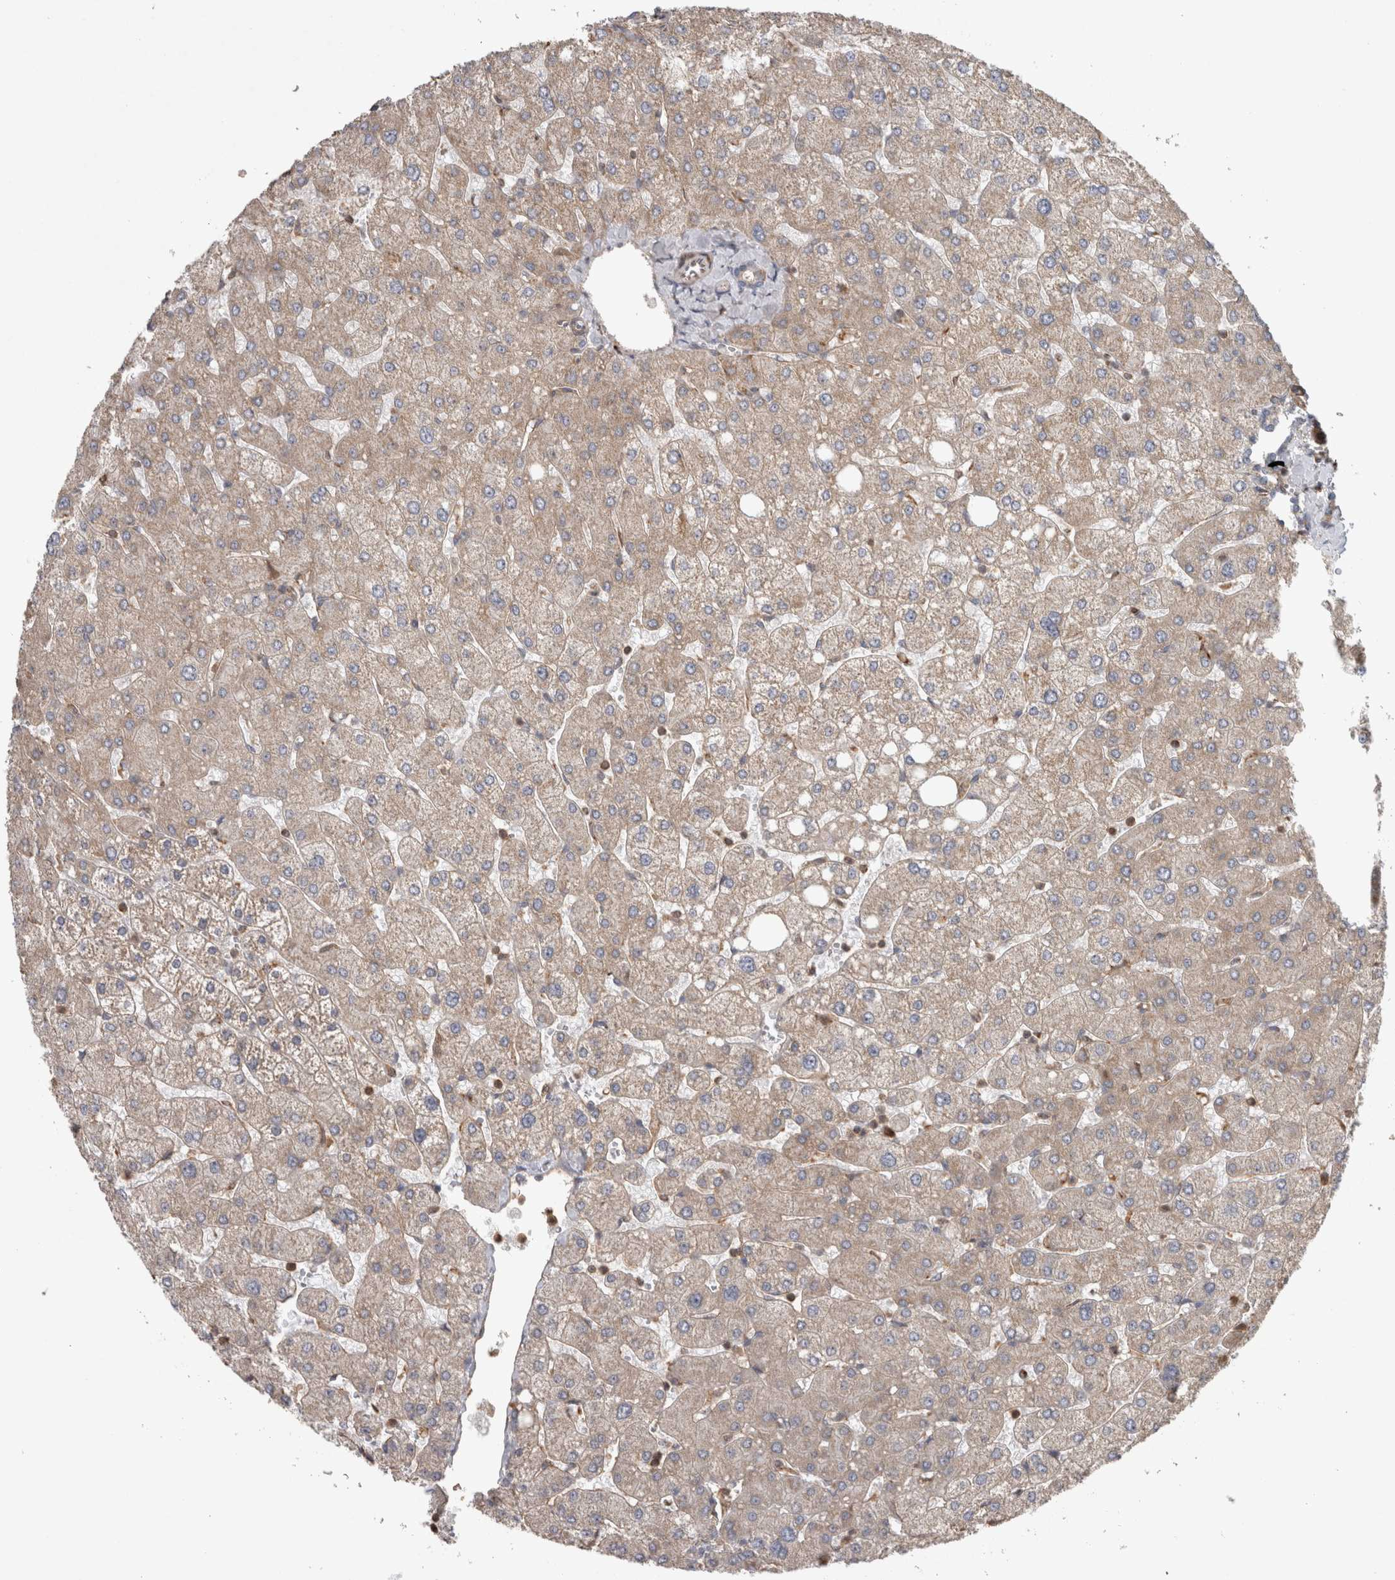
{"staining": {"intensity": "moderate", "quantity": "<25%", "location": "cytoplasmic/membranous"}, "tissue": "liver", "cell_type": "Cholangiocytes", "image_type": "normal", "snomed": [{"axis": "morphology", "description": "Normal tissue, NOS"}, {"axis": "topography", "description": "Liver"}], "caption": "This micrograph reveals immunohistochemistry staining of benign human liver, with low moderate cytoplasmic/membranous staining in approximately <25% of cholangiocytes.", "gene": "KCNIP1", "patient": {"sex": "male", "age": 55}}